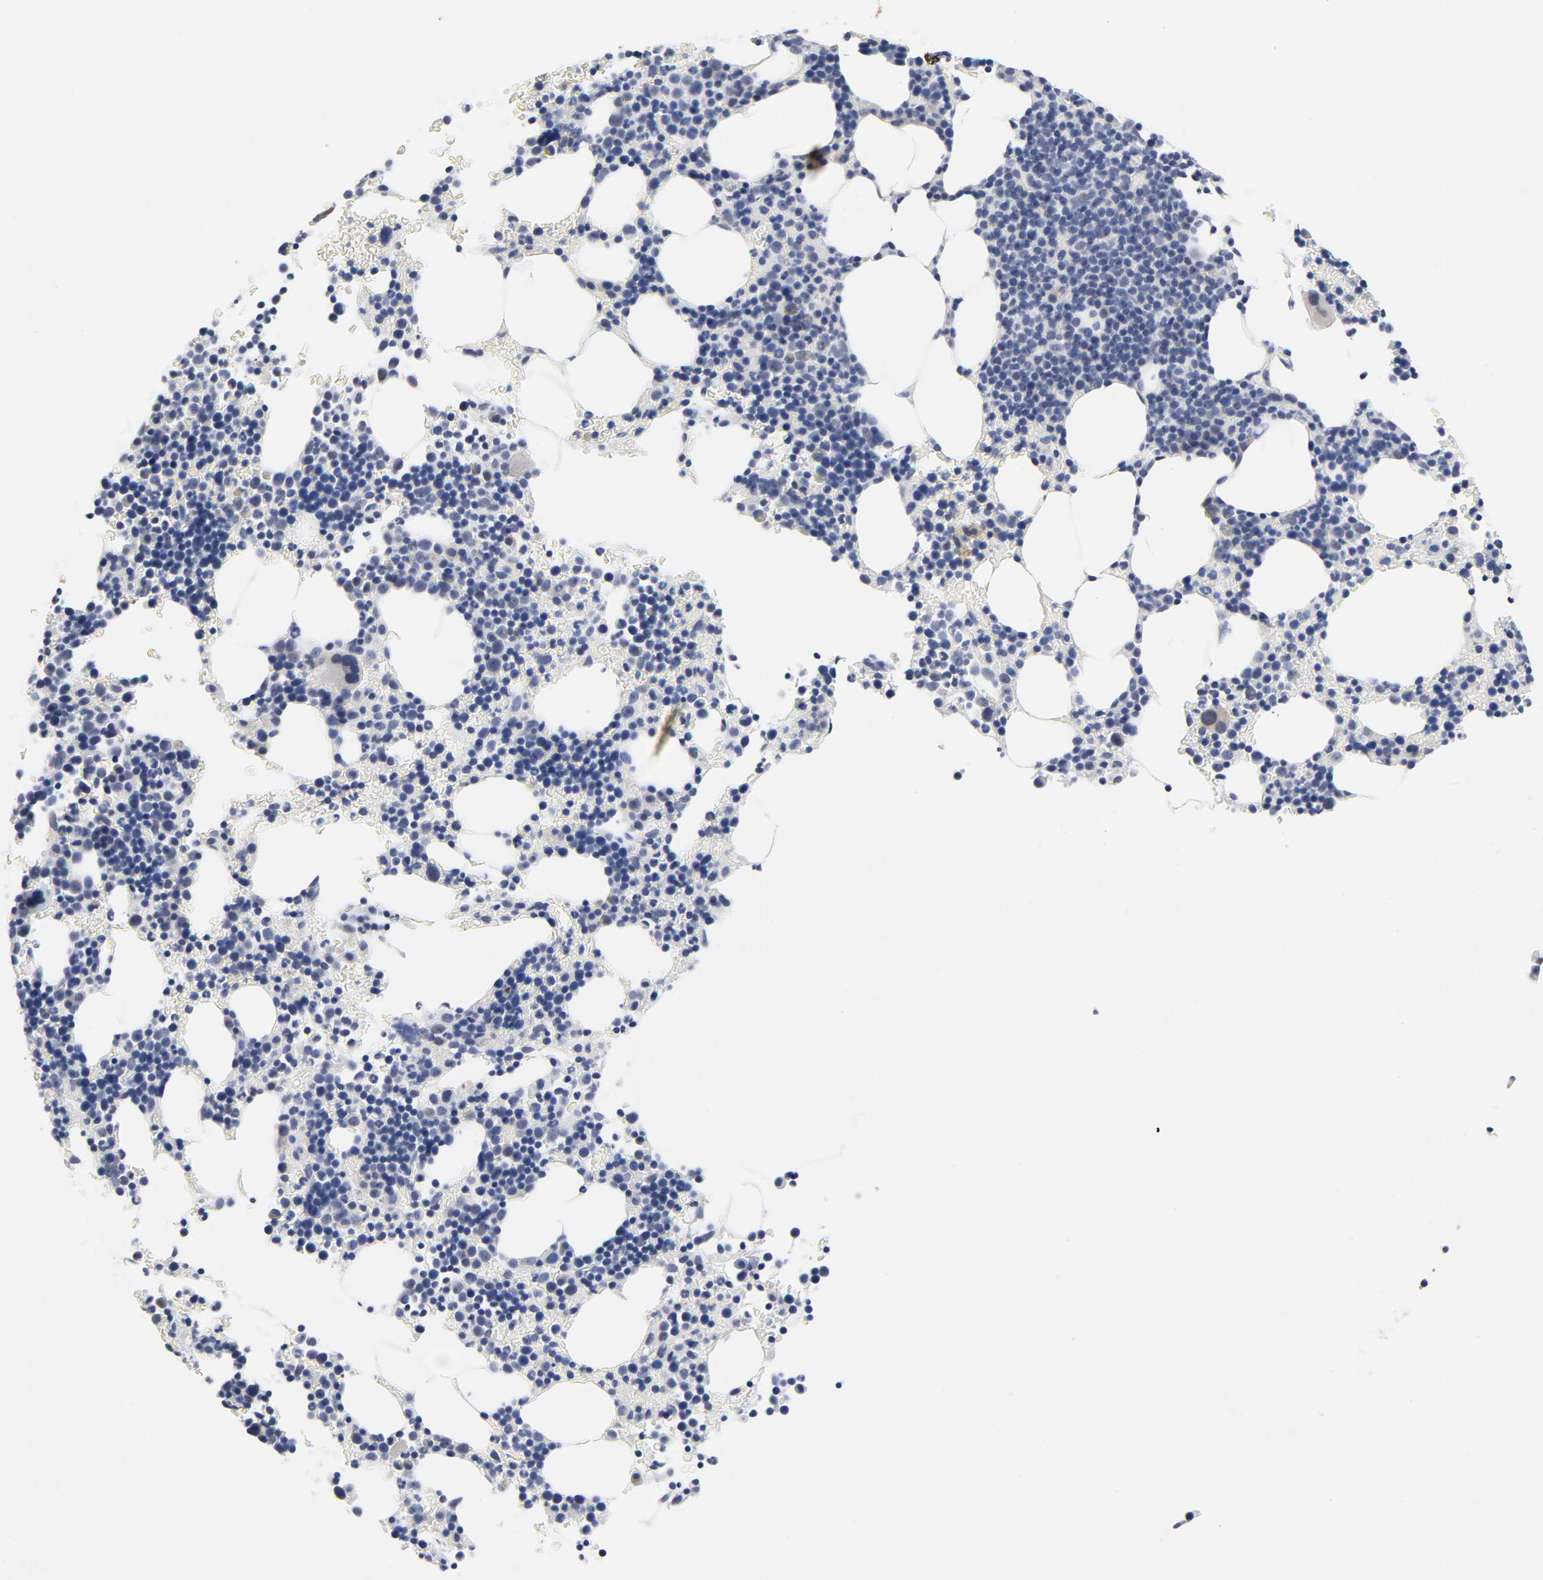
{"staining": {"intensity": "negative", "quantity": "none", "location": "none"}, "tissue": "bone marrow", "cell_type": "Hematopoietic cells", "image_type": "normal", "snomed": [{"axis": "morphology", "description": "Normal tissue, NOS"}, {"axis": "topography", "description": "Bone marrow"}], "caption": "Immunohistochemical staining of unremarkable human bone marrow demonstrates no significant positivity in hematopoietic cells.", "gene": "KCNK13", "patient": {"sex": "female", "age": 78}}